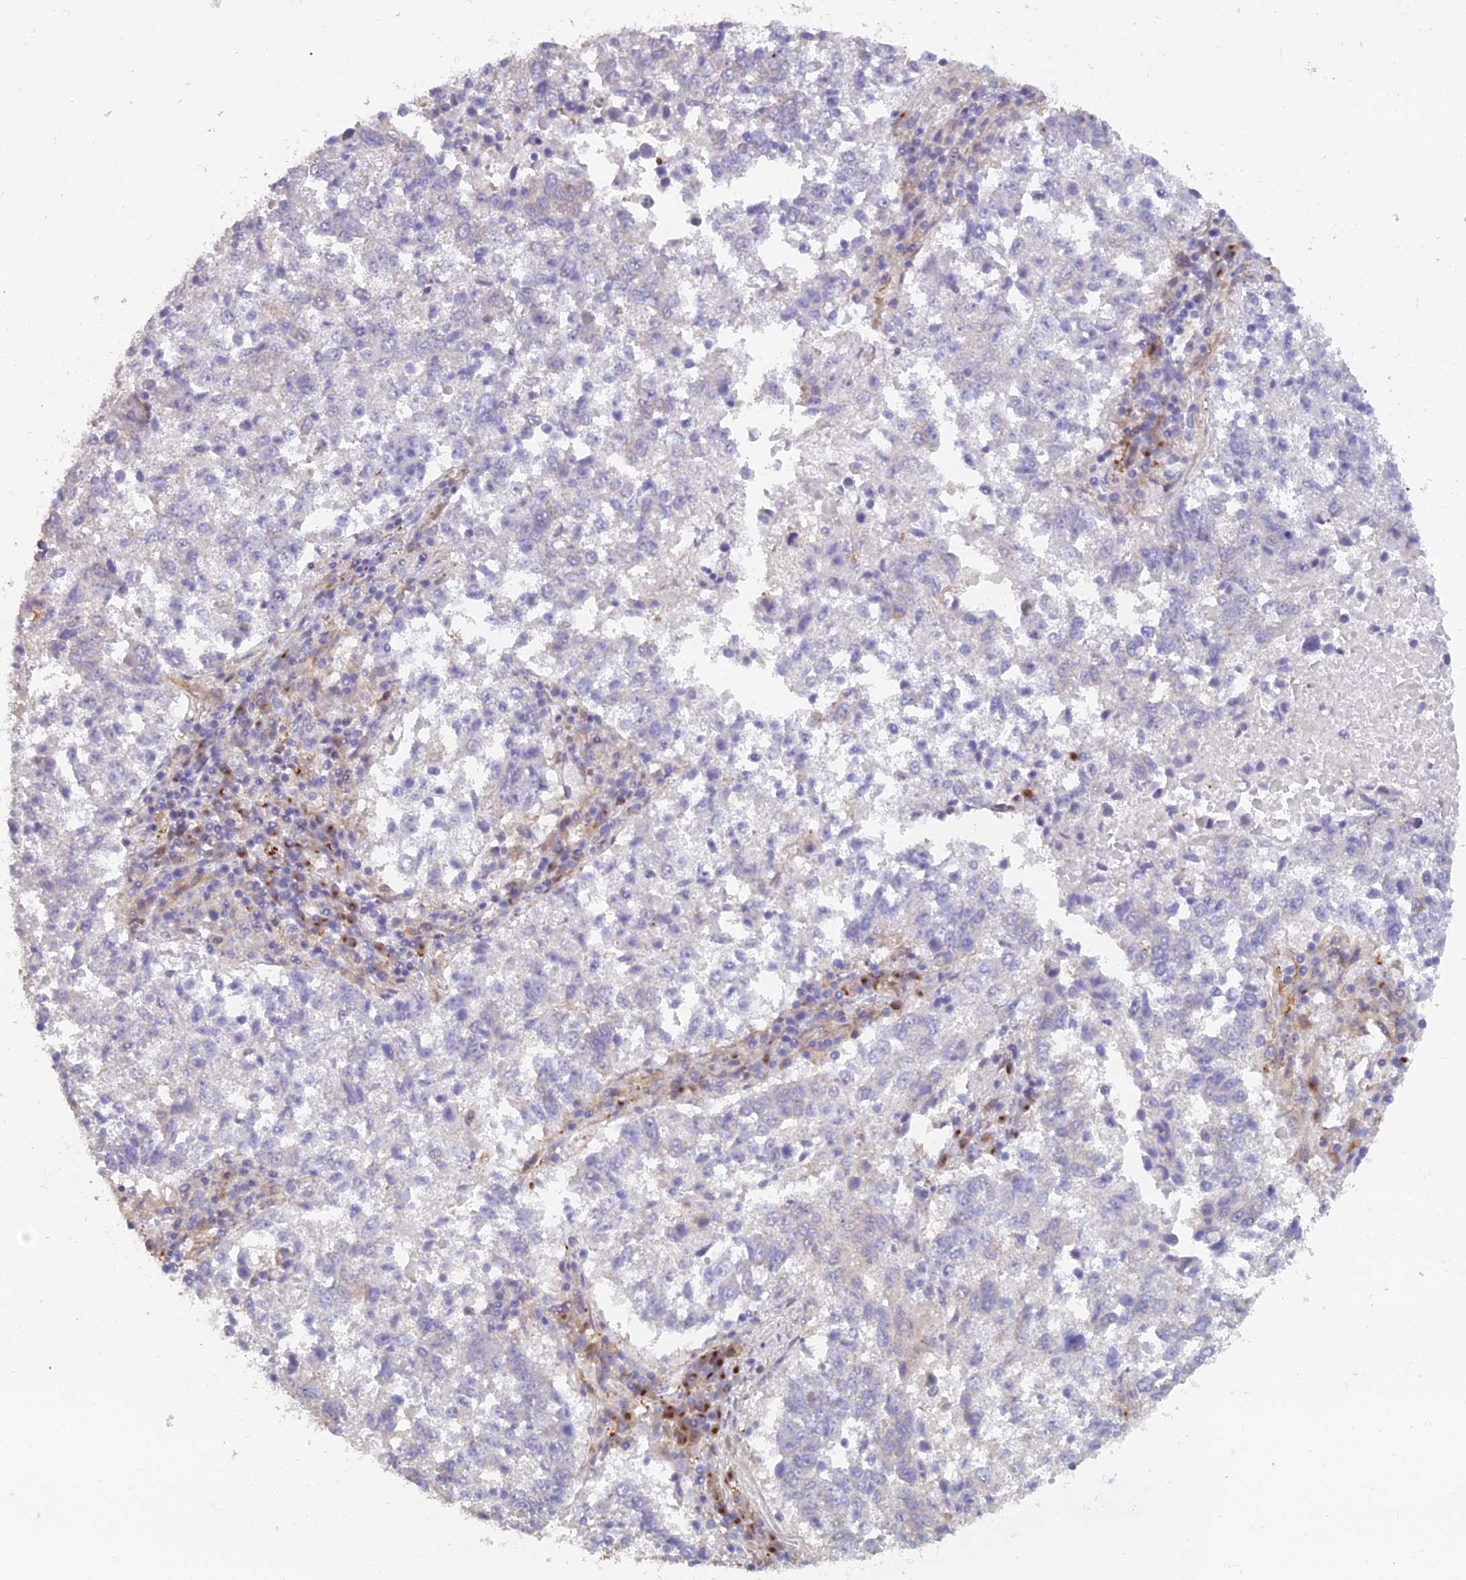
{"staining": {"intensity": "negative", "quantity": "none", "location": "none"}, "tissue": "lung cancer", "cell_type": "Tumor cells", "image_type": "cancer", "snomed": [{"axis": "morphology", "description": "Squamous cell carcinoma, NOS"}, {"axis": "topography", "description": "Lung"}], "caption": "DAB (3,3'-diaminobenzidine) immunohistochemical staining of lung squamous cell carcinoma displays no significant staining in tumor cells.", "gene": "B9D2", "patient": {"sex": "male", "age": 73}}